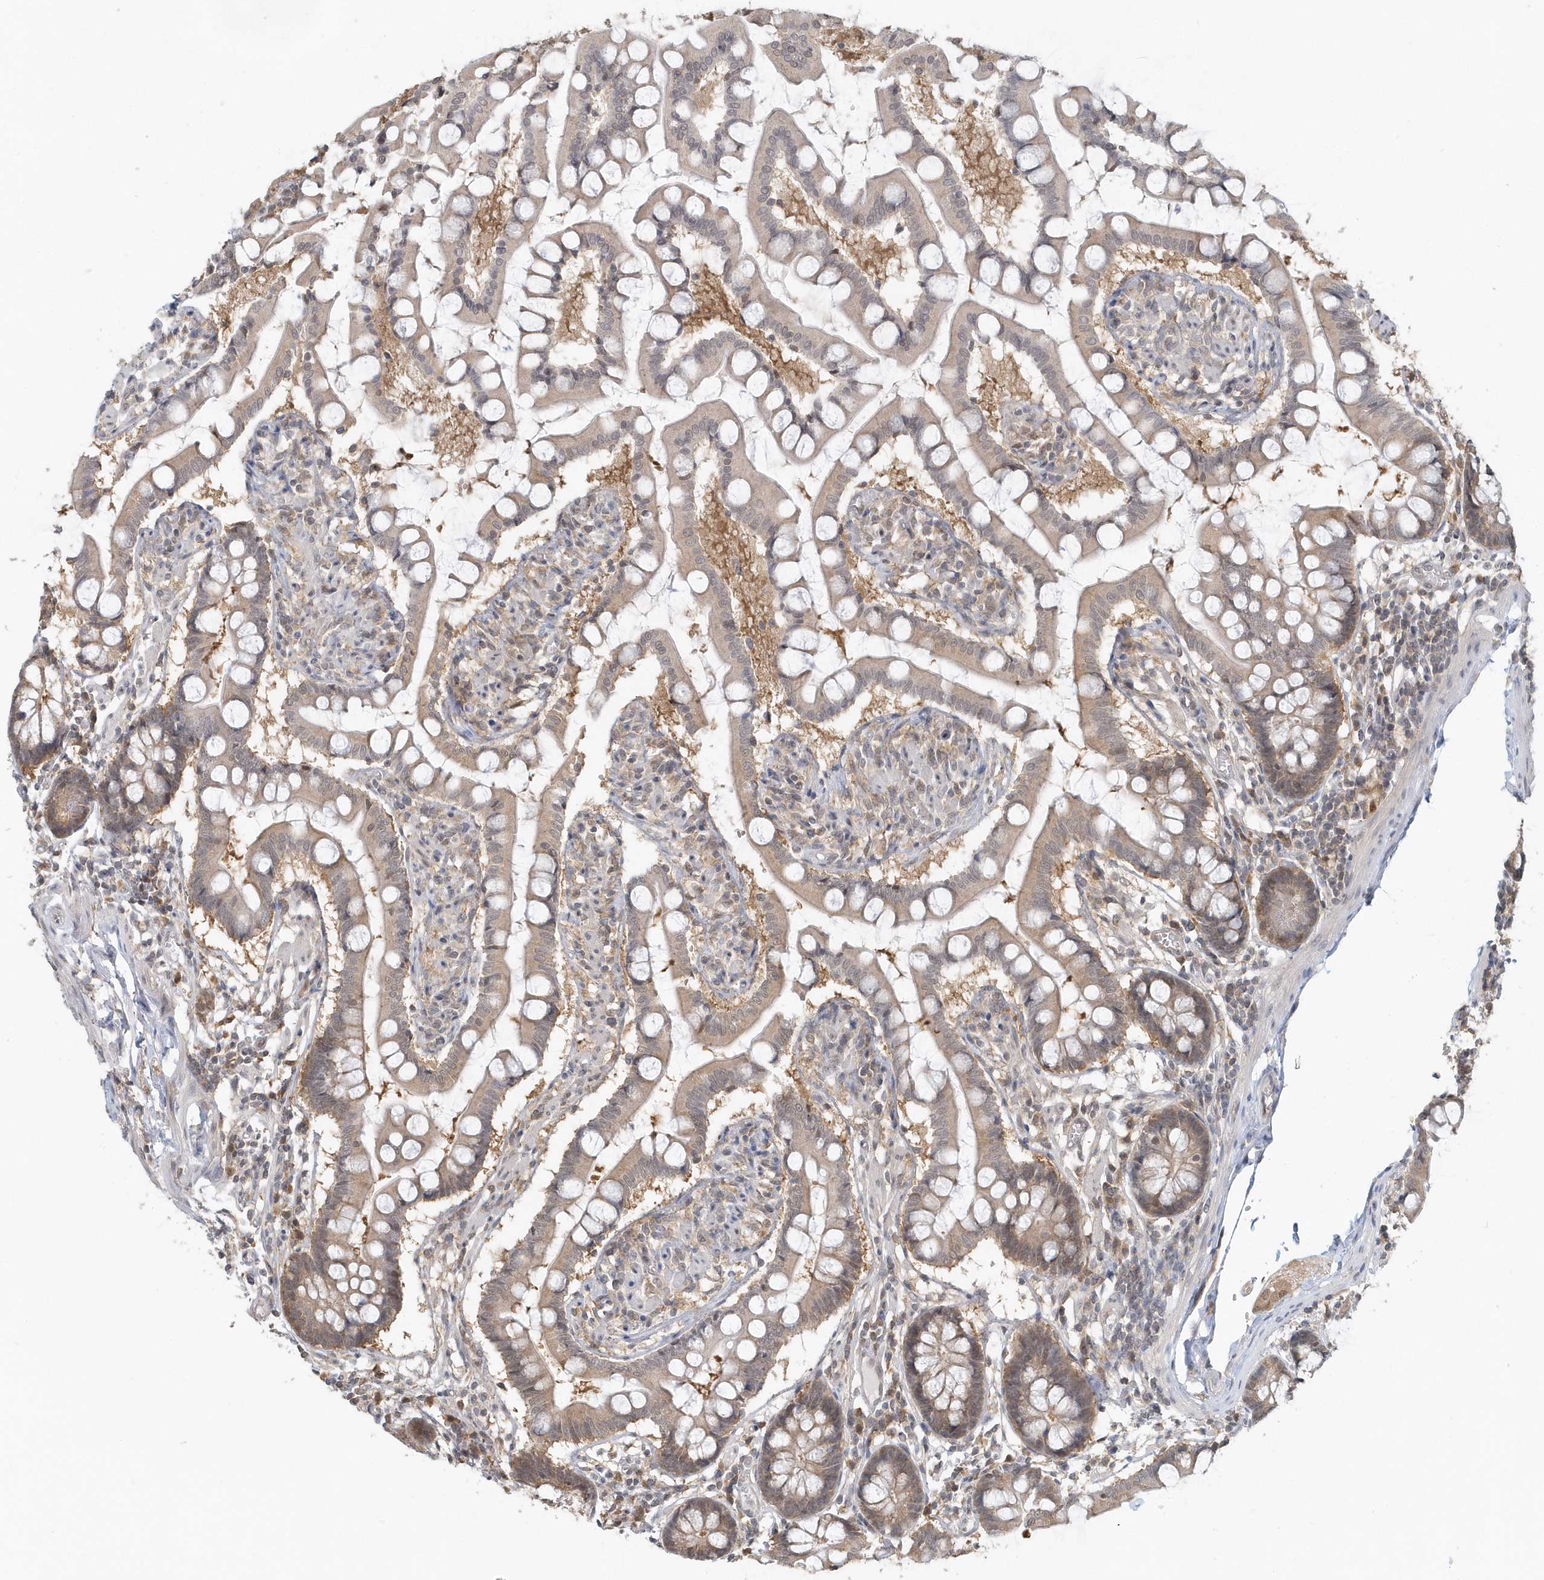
{"staining": {"intensity": "weak", "quantity": "25%-75%", "location": "cytoplasmic/membranous"}, "tissue": "small intestine", "cell_type": "Glandular cells", "image_type": "normal", "snomed": [{"axis": "morphology", "description": "Normal tissue, NOS"}, {"axis": "topography", "description": "Small intestine"}], "caption": "An IHC image of normal tissue is shown. Protein staining in brown highlights weak cytoplasmic/membranous positivity in small intestine within glandular cells.", "gene": "PSMD6", "patient": {"sex": "male", "age": 41}}